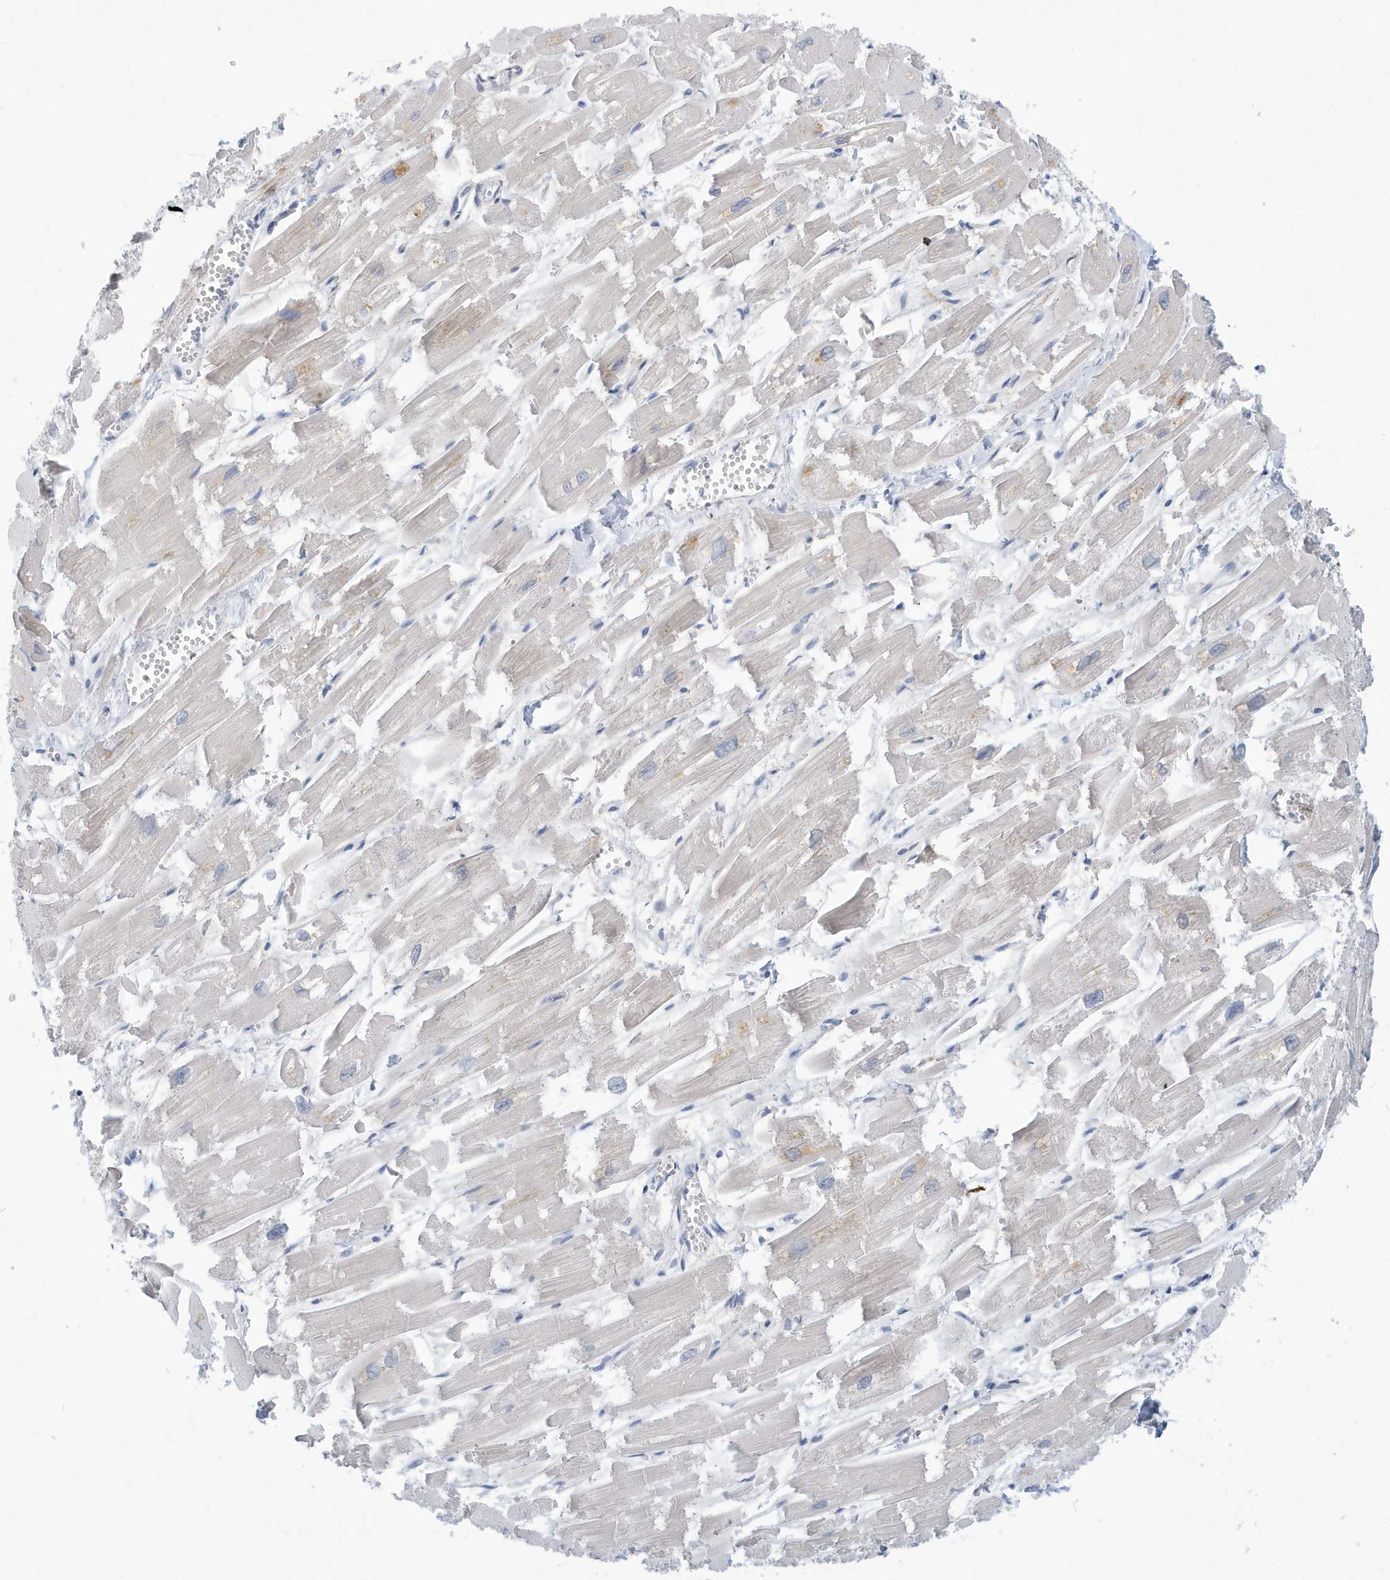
{"staining": {"intensity": "negative", "quantity": "none", "location": "none"}, "tissue": "heart muscle", "cell_type": "Cardiomyocytes", "image_type": "normal", "snomed": [{"axis": "morphology", "description": "Normal tissue, NOS"}, {"axis": "topography", "description": "Heart"}], "caption": "Protein analysis of benign heart muscle reveals no significant staining in cardiomyocytes. (Immunohistochemistry, brightfield microscopy, high magnification).", "gene": "VTA1", "patient": {"sex": "male", "age": 54}}